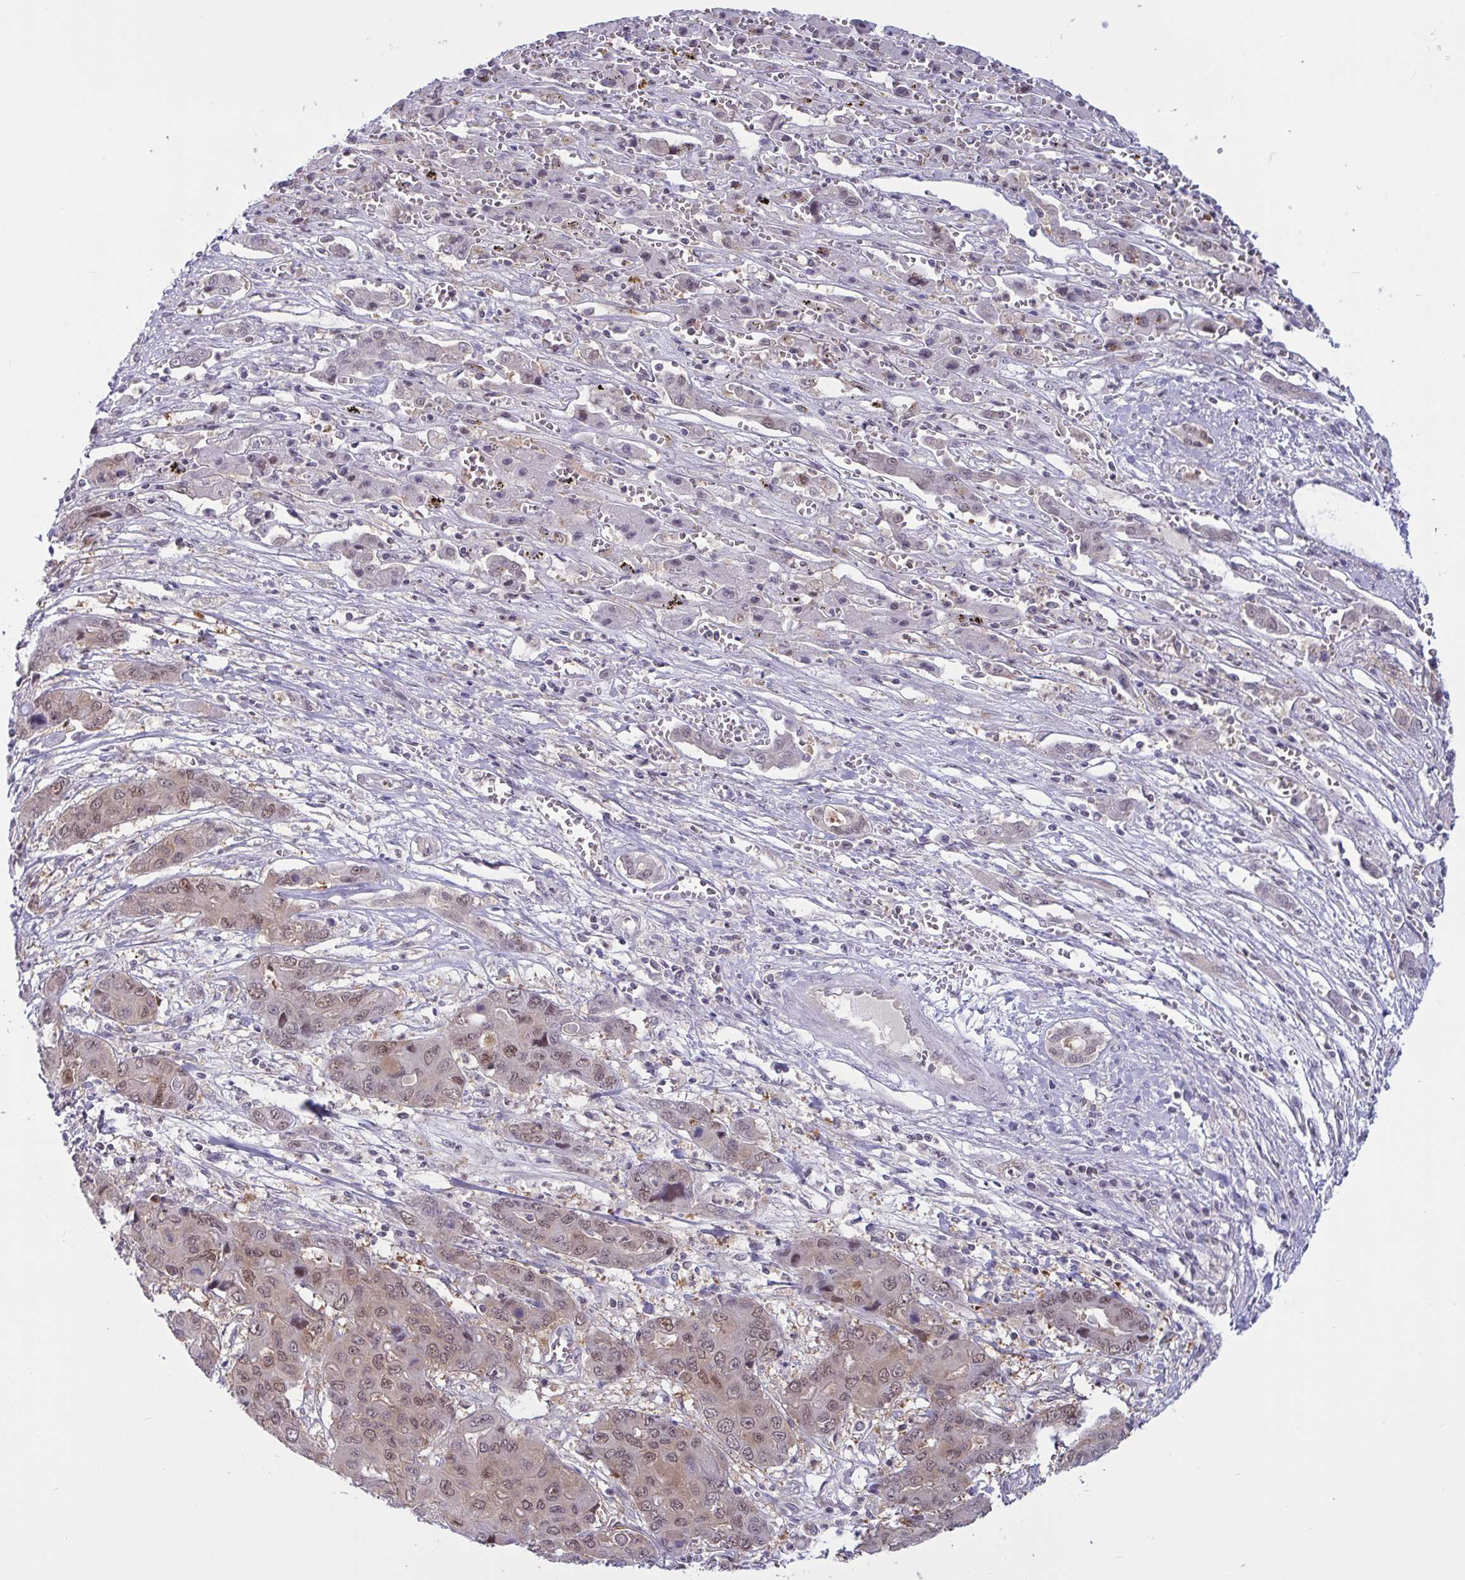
{"staining": {"intensity": "weak", "quantity": ">75%", "location": "nuclear"}, "tissue": "liver cancer", "cell_type": "Tumor cells", "image_type": "cancer", "snomed": [{"axis": "morphology", "description": "Cholangiocarcinoma"}, {"axis": "topography", "description": "Liver"}], "caption": "Protein staining demonstrates weak nuclear staining in about >75% of tumor cells in cholangiocarcinoma (liver).", "gene": "TSN", "patient": {"sex": "male", "age": 67}}